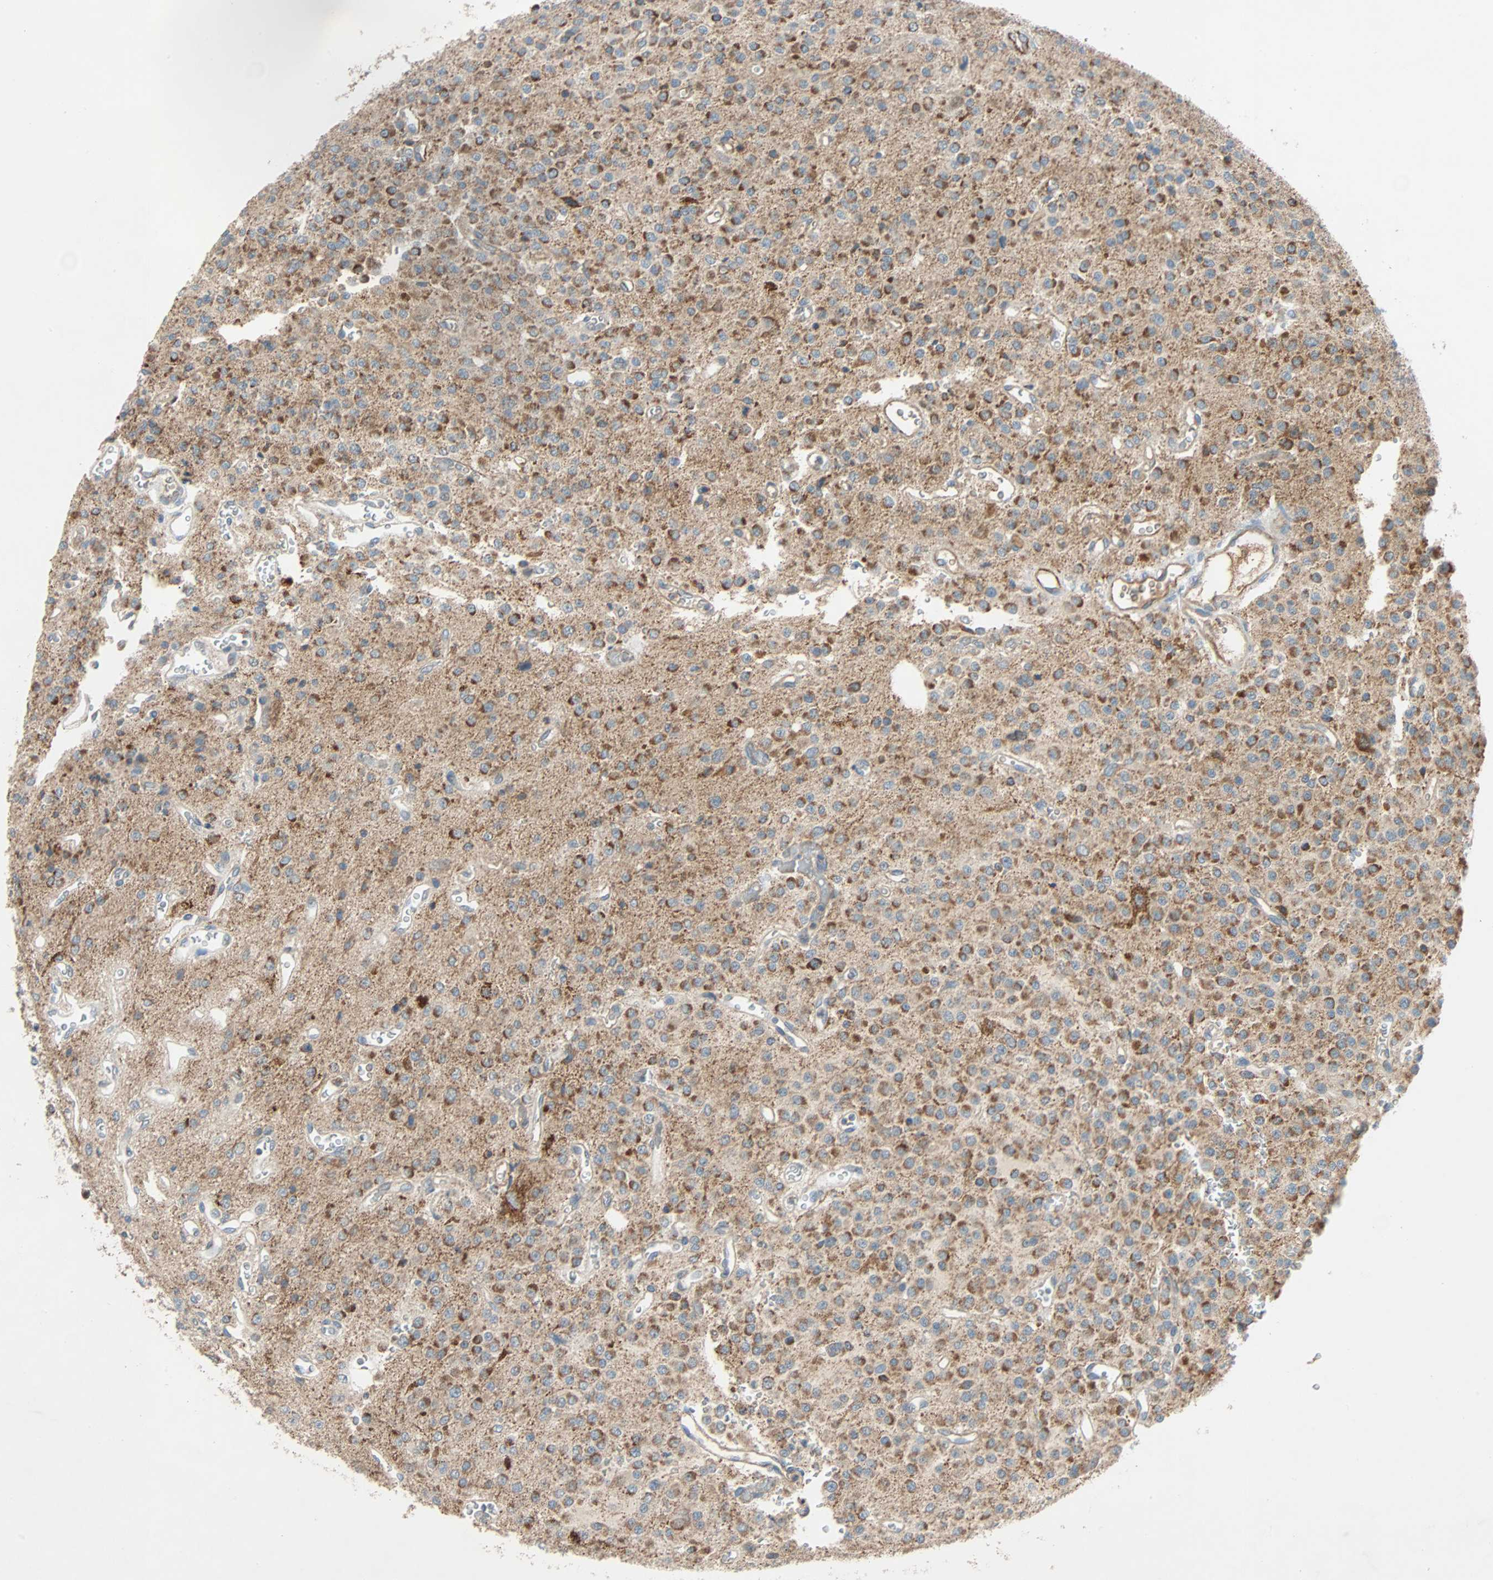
{"staining": {"intensity": "strong", "quantity": ">75%", "location": "cytoplasmic/membranous"}, "tissue": "glioma", "cell_type": "Tumor cells", "image_type": "cancer", "snomed": [{"axis": "morphology", "description": "Glioma, malignant, Low grade"}, {"axis": "topography", "description": "Brain"}], "caption": "High-magnification brightfield microscopy of malignant glioma (low-grade) stained with DAB (brown) and counterstained with hematoxylin (blue). tumor cells exhibit strong cytoplasmic/membranous staining is identified in about>75% of cells. (Stains: DAB in brown, nuclei in blue, Microscopy: brightfield microscopy at high magnification).", "gene": "XYLT1", "patient": {"sex": "male", "age": 38}}